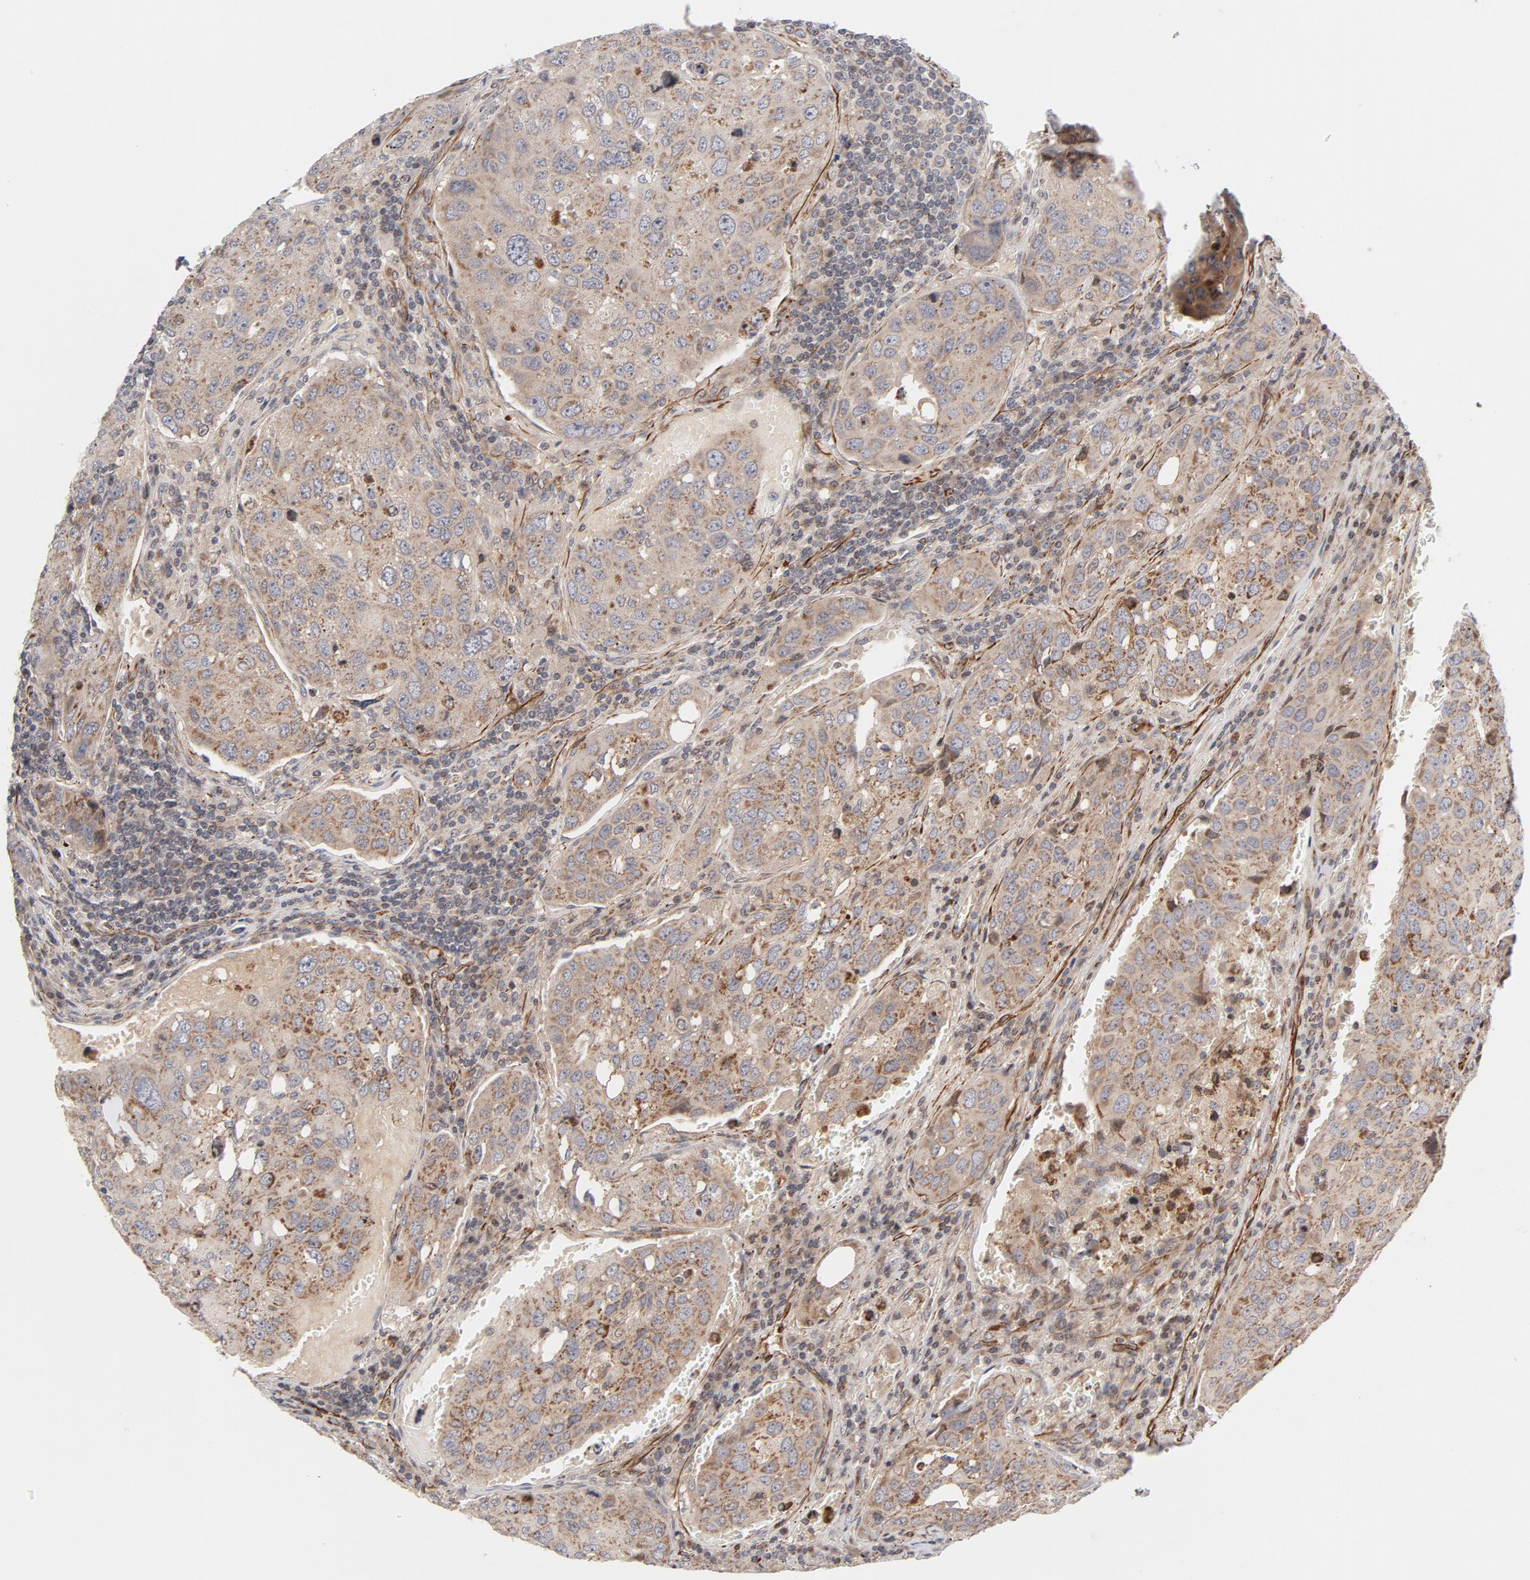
{"staining": {"intensity": "weak", "quantity": ">75%", "location": "cytoplasmic/membranous"}, "tissue": "urothelial cancer", "cell_type": "Tumor cells", "image_type": "cancer", "snomed": [{"axis": "morphology", "description": "Urothelial carcinoma, High grade"}, {"axis": "topography", "description": "Lymph node"}, {"axis": "topography", "description": "Urinary bladder"}], "caption": "Immunohistochemistry (IHC) image of neoplastic tissue: human urothelial cancer stained using immunohistochemistry (IHC) reveals low levels of weak protein expression localized specifically in the cytoplasmic/membranous of tumor cells, appearing as a cytoplasmic/membranous brown color.", "gene": "DNAAF2", "patient": {"sex": "male", "age": 51}}